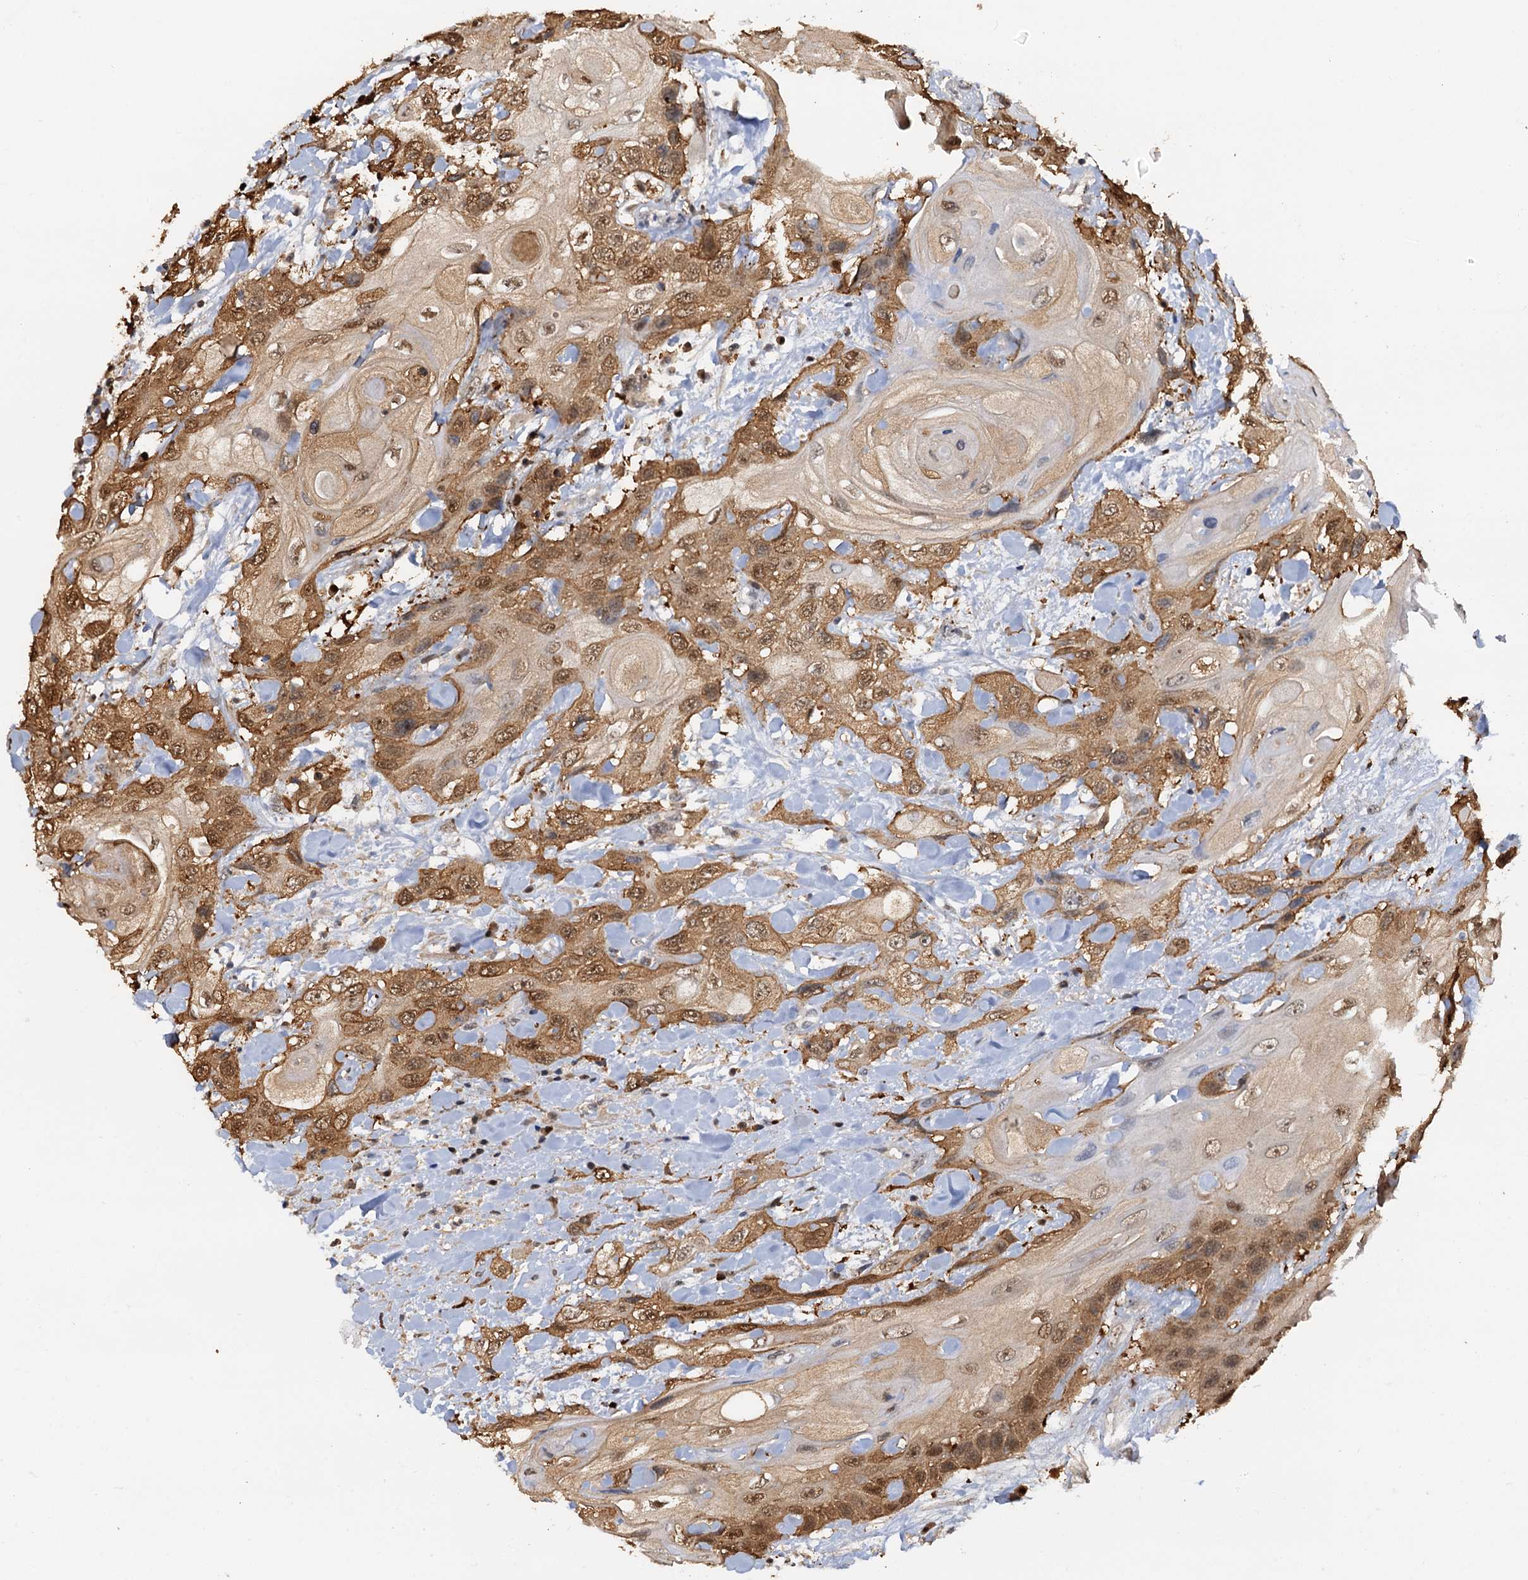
{"staining": {"intensity": "moderate", "quantity": ">75%", "location": "cytoplasmic/membranous,nuclear"}, "tissue": "head and neck cancer", "cell_type": "Tumor cells", "image_type": "cancer", "snomed": [{"axis": "morphology", "description": "Squamous cell carcinoma, NOS"}, {"axis": "topography", "description": "Head-Neck"}], "caption": "A brown stain shows moderate cytoplasmic/membranous and nuclear staining of a protein in head and neck squamous cell carcinoma tumor cells.", "gene": "SPINDOC", "patient": {"sex": "female", "age": 43}}